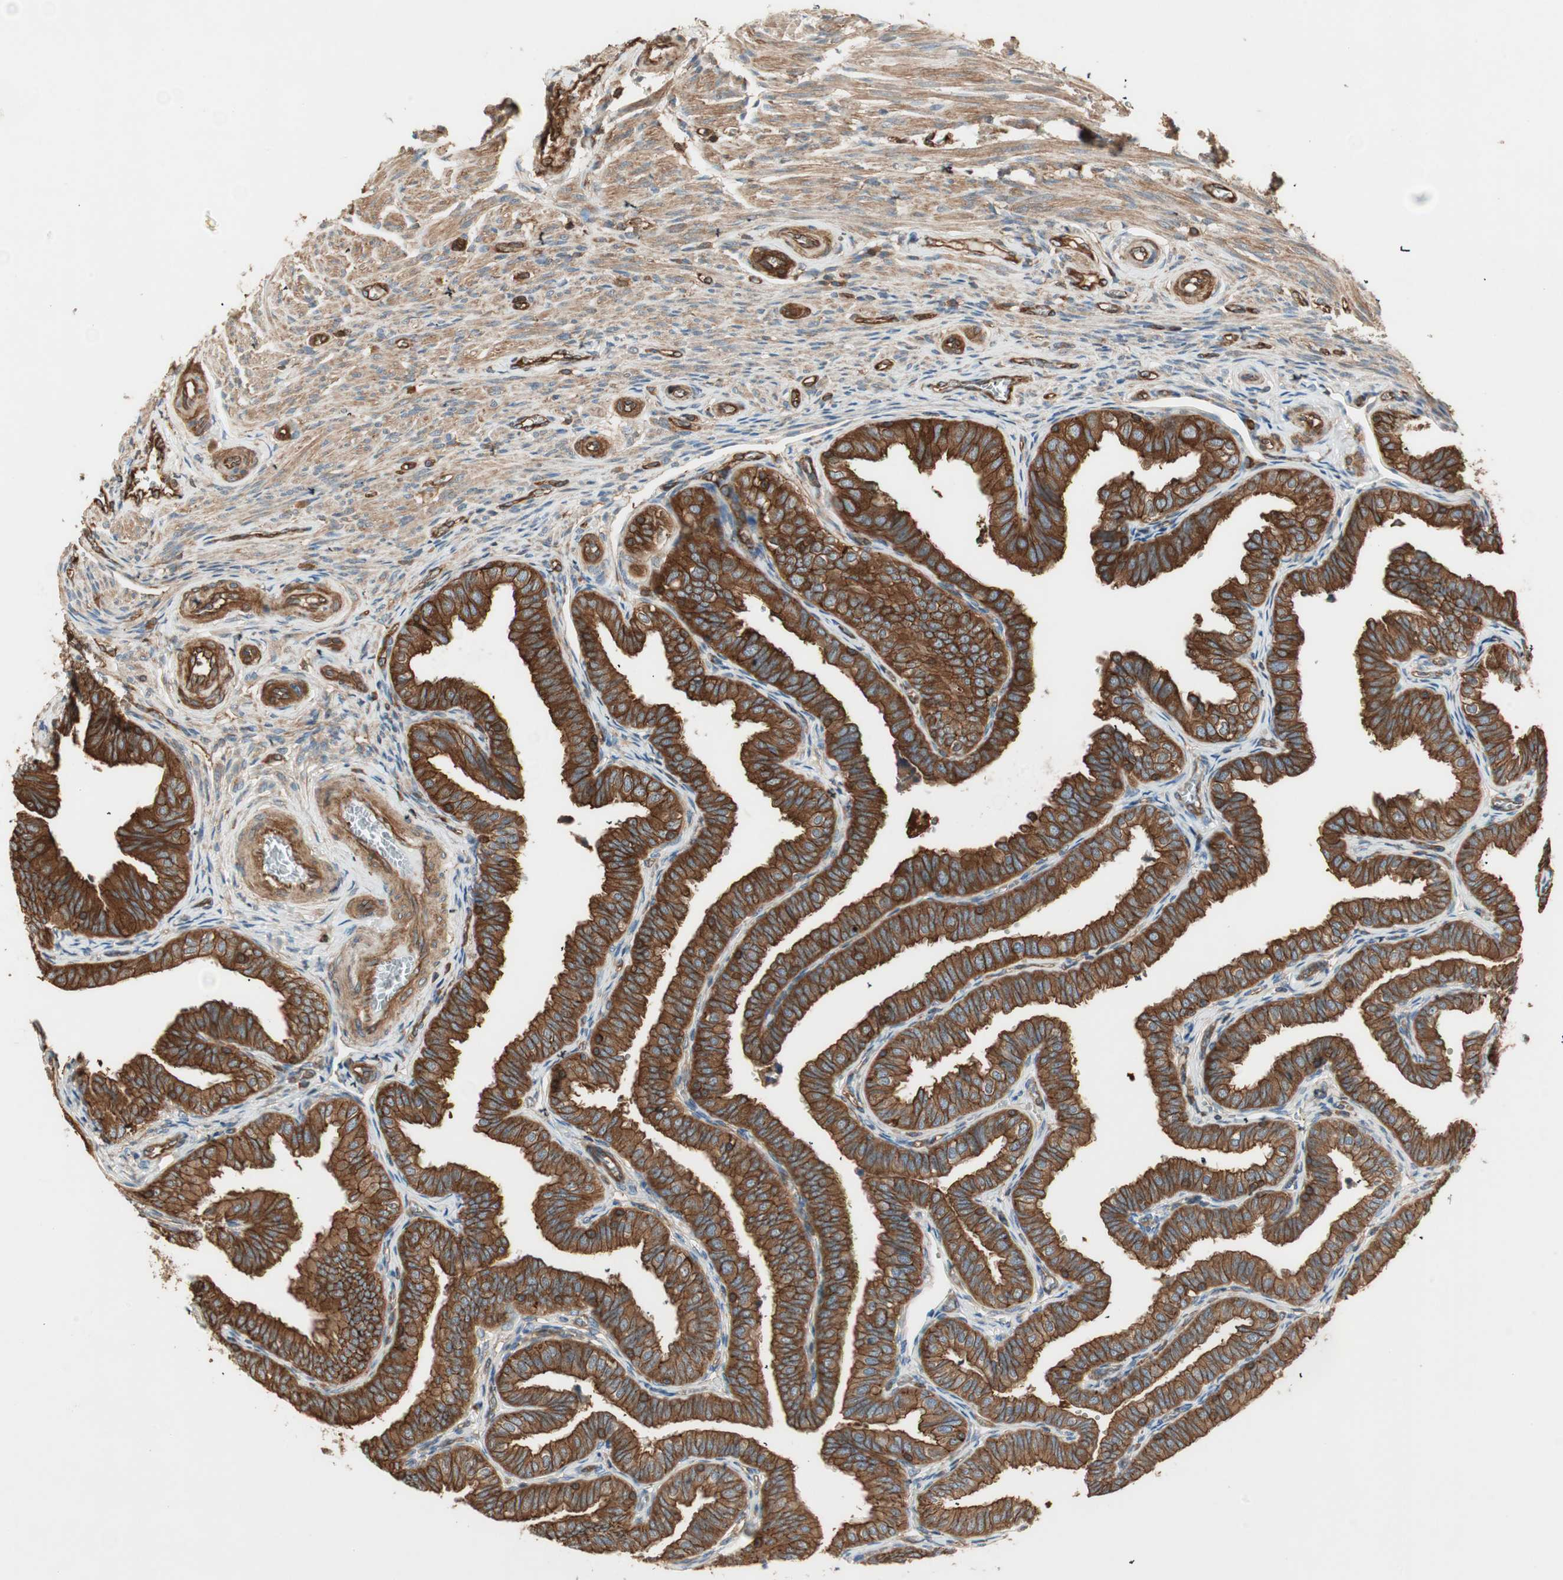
{"staining": {"intensity": "strong", "quantity": ">75%", "location": "cytoplasmic/membranous"}, "tissue": "fallopian tube", "cell_type": "Glandular cells", "image_type": "normal", "snomed": [{"axis": "morphology", "description": "Normal tissue, NOS"}, {"axis": "topography", "description": "Fallopian tube"}], "caption": "Unremarkable fallopian tube demonstrates strong cytoplasmic/membranous expression in approximately >75% of glandular cells Ihc stains the protein in brown and the nuclei are stained blue..", "gene": "TCP11L1", "patient": {"sex": "female", "age": 46}}